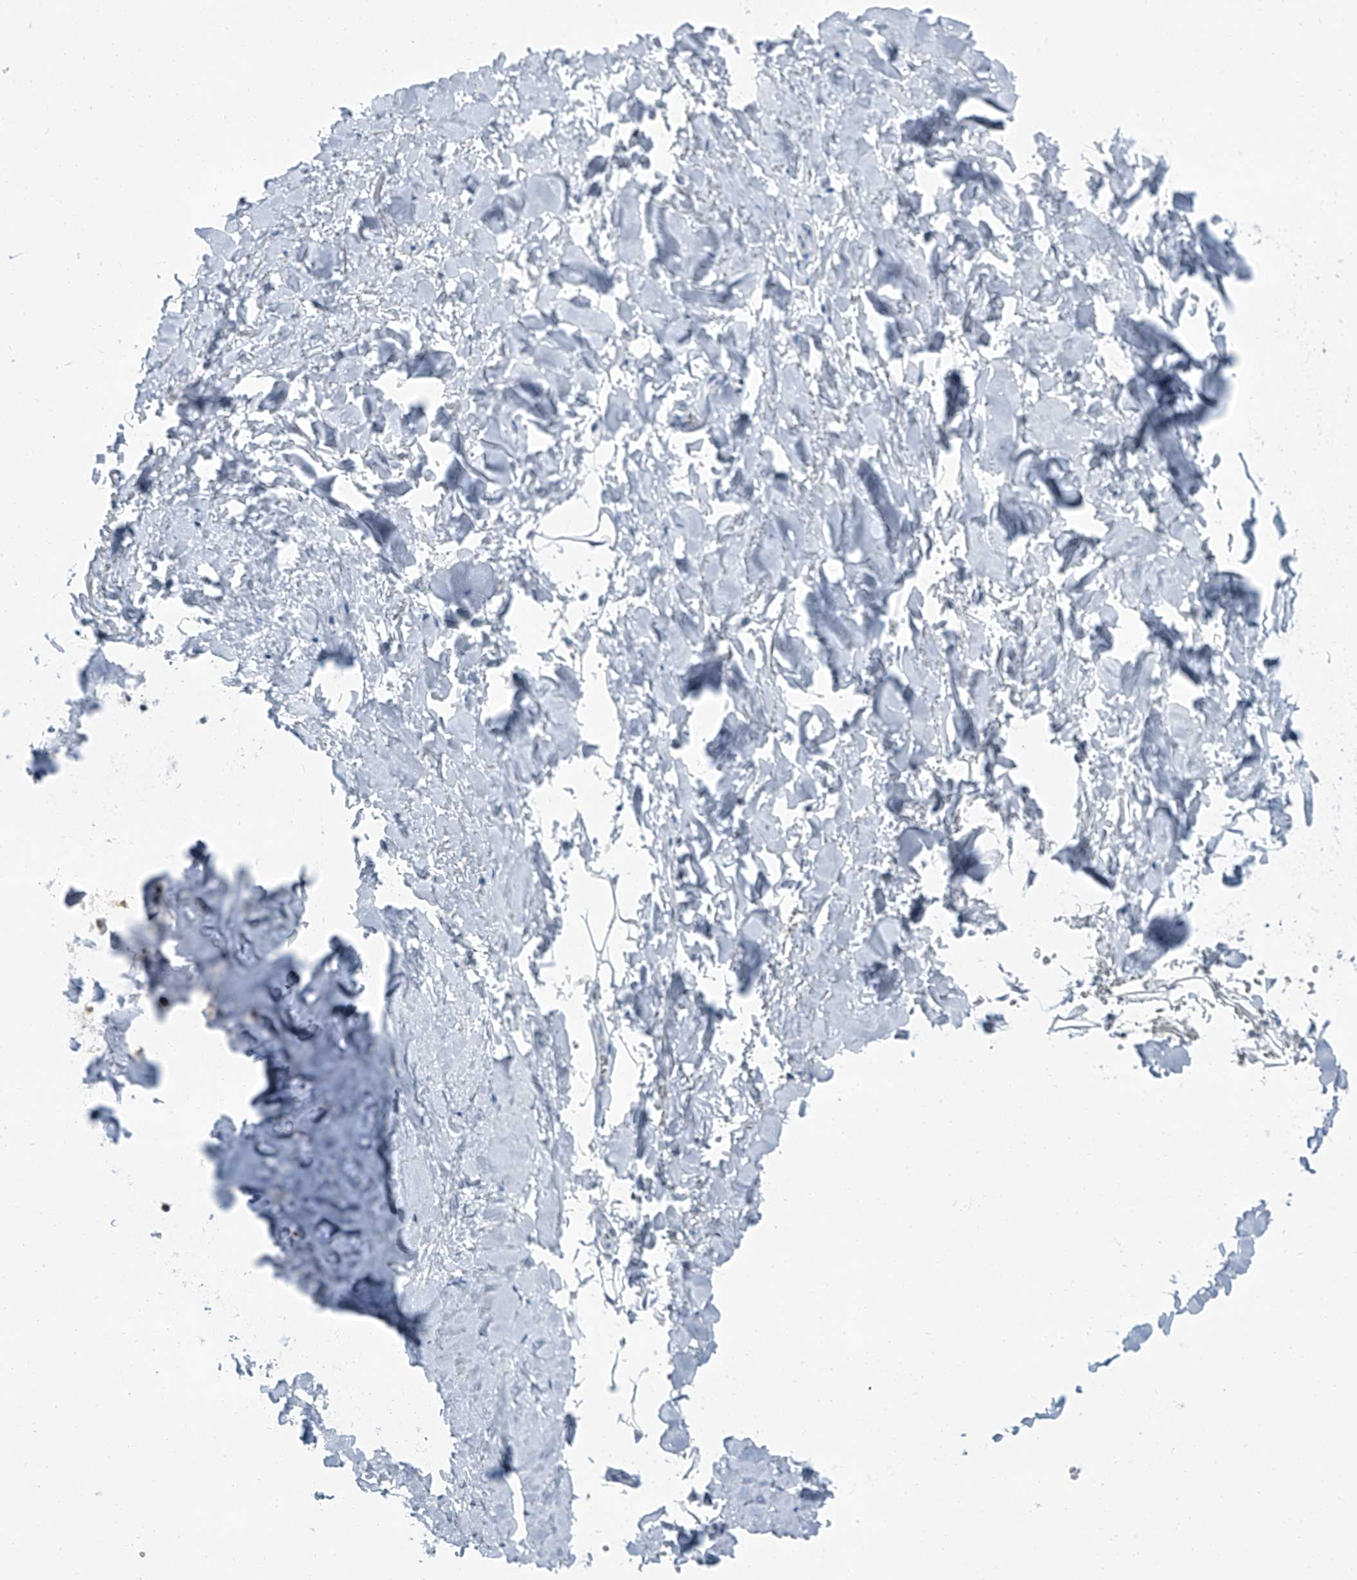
{"staining": {"intensity": "negative", "quantity": "none", "location": "none"}, "tissue": "adipose tissue", "cell_type": "Adipocytes", "image_type": "normal", "snomed": [{"axis": "morphology", "description": "Normal tissue, NOS"}, {"axis": "topography", "description": "Cartilage tissue"}], "caption": "Micrograph shows no significant protein positivity in adipocytes of benign adipose tissue.", "gene": "RGN", "patient": {"sex": "female", "age": 63}}